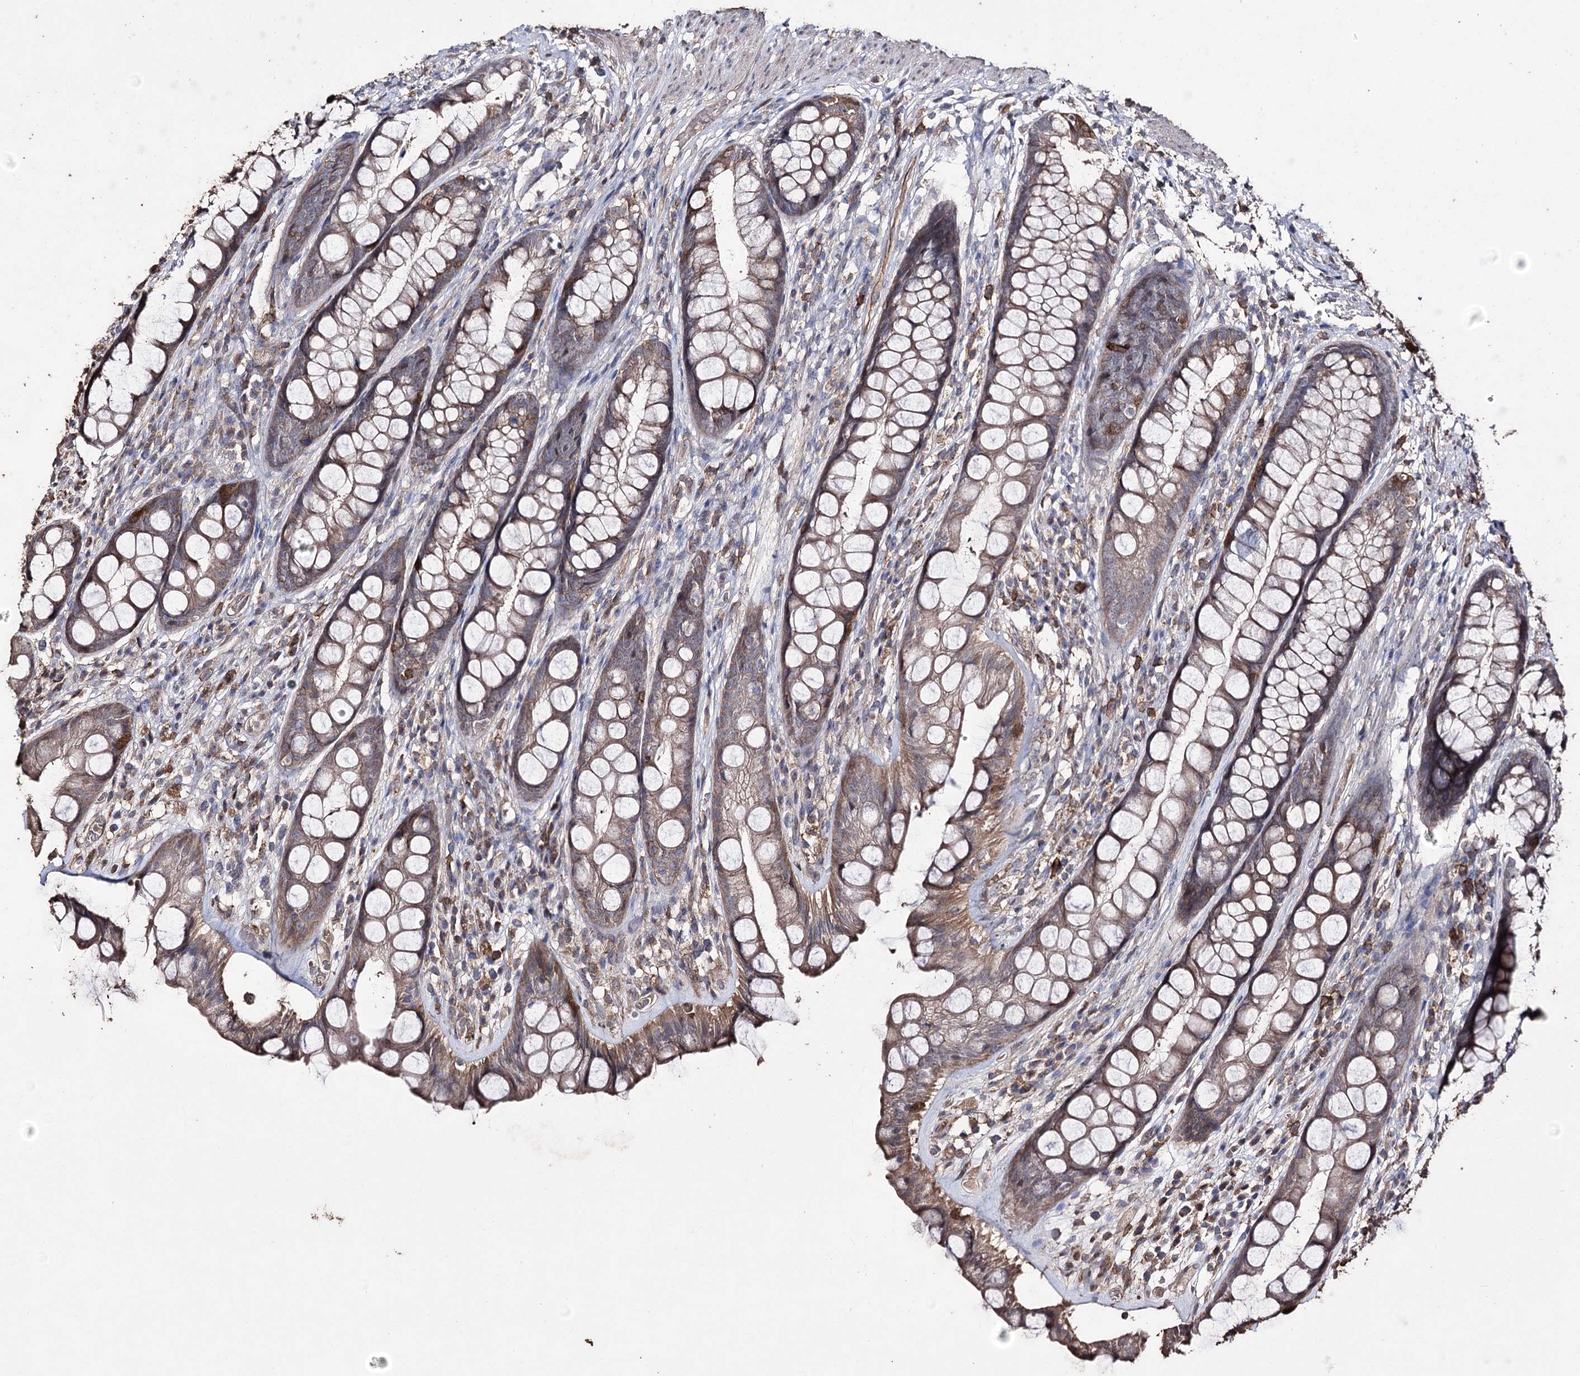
{"staining": {"intensity": "moderate", "quantity": "25%-75%", "location": "cytoplasmic/membranous"}, "tissue": "rectum", "cell_type": "Glandular cells", "image_type": "normal", "snomed": [{"axis": "morphology", "description": "Normal tissue, NOS"}, {"axis": "topography", "description": "Rectum"}], "caption": "Moderate cytoplasmic/membranous staining is identified in approximately 25%-75% of glandular cells in normal rectum. The protein is stained brown, and the nuclei are stained in blue (DAB IHC with brightfield microscopy, high magnification).", "gene": "ZNF662", "patient": {"sex": "male", "age": 74}}